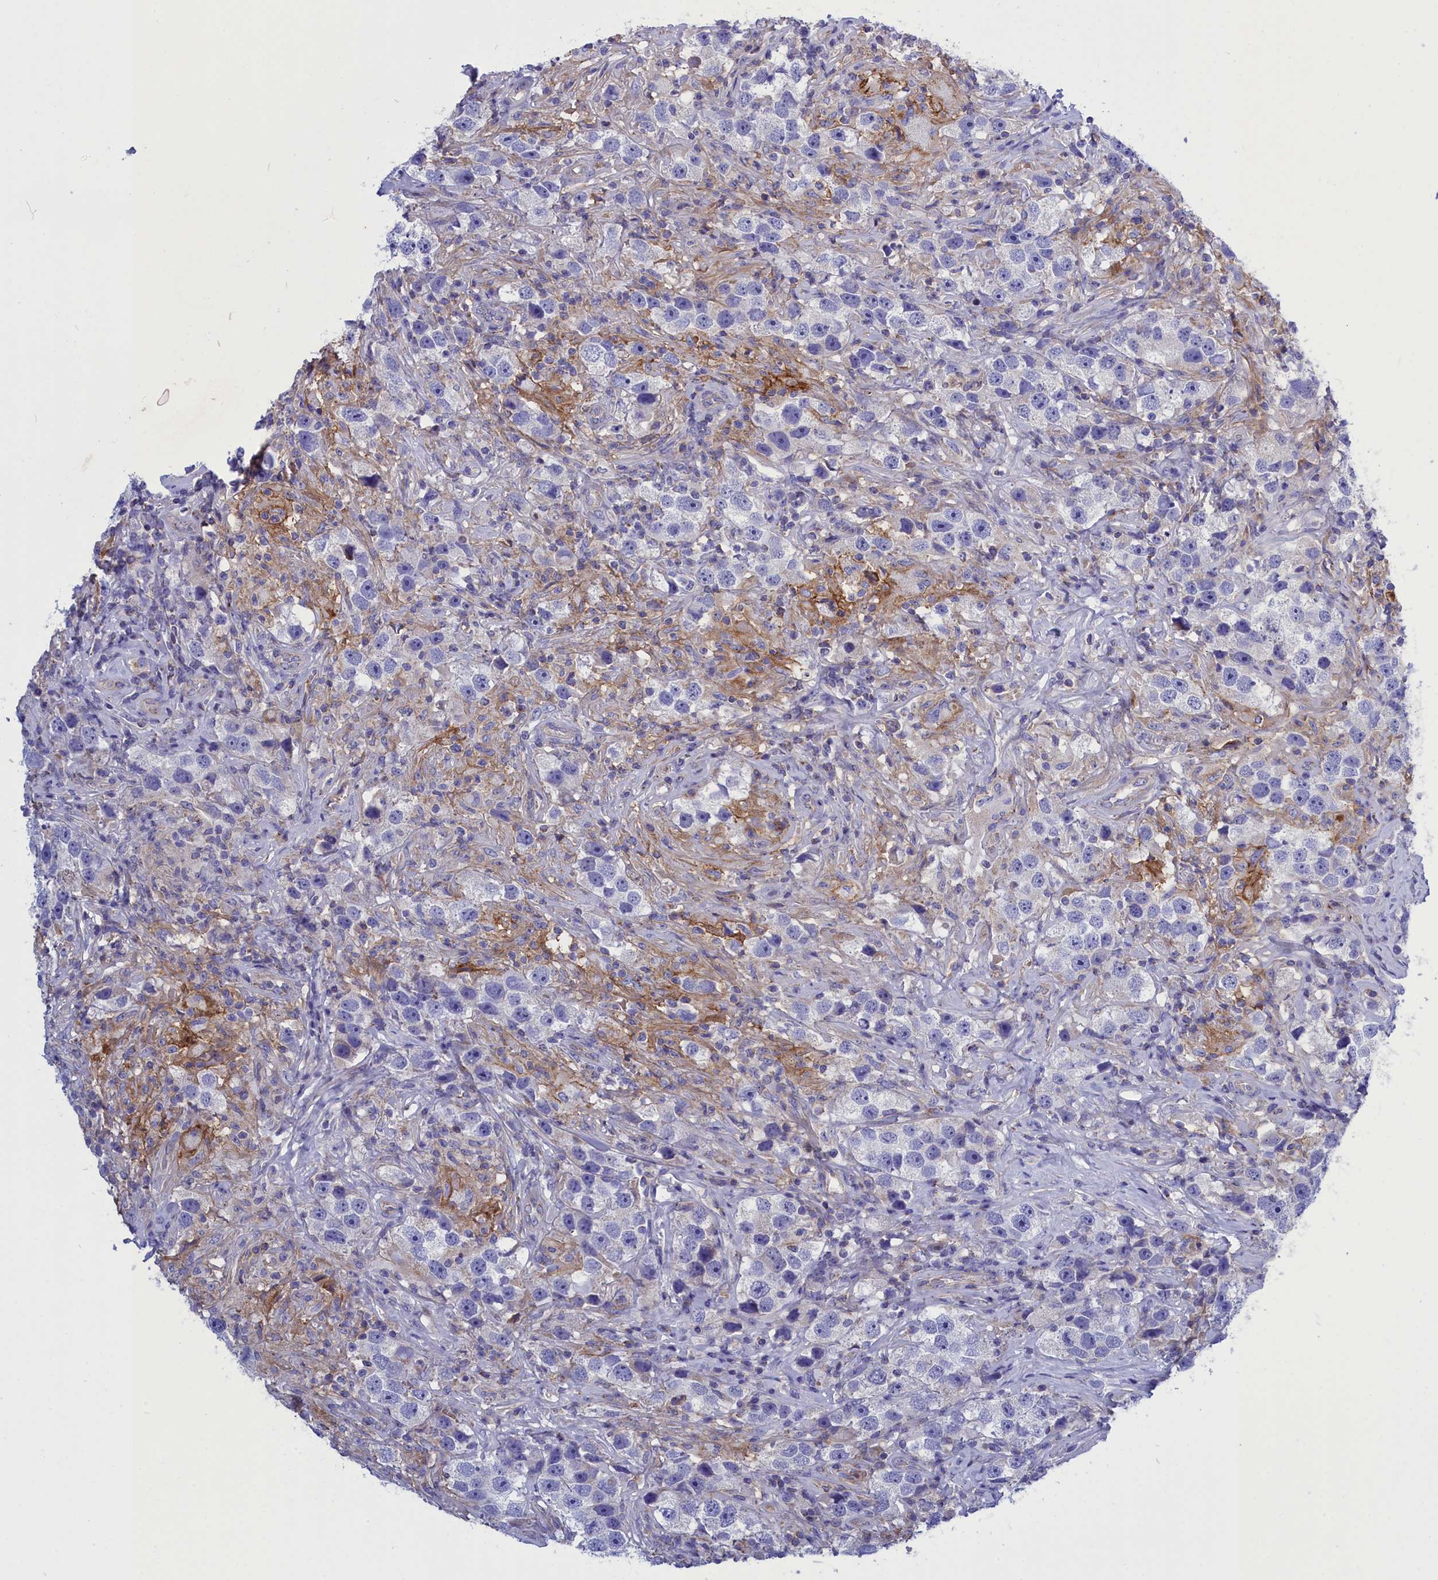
{"staining": {"intensity": "negative", "quantity": "none", "location": "none"}, "tissue": "testis cancer", "cell_type": "Tumor cells", "image_type": "cancer", "snomed": [{"axis": "morphology", "description": "Seminoma, NOS"}, {"axis": "topography", "description": "Testis"}], "caption": "IHC micrograph of neoplastic tissue: testis seminoma stained with DAB (3,3'-diaminobenzidine) exhibits no significant protein positivity in tumor cells. The staining is performed using DAB brown chromogen with nuclei counter-stained in using hematoxylin.", "gene": "CCRL2", "patient": {"sex": "male", "age": 49}}